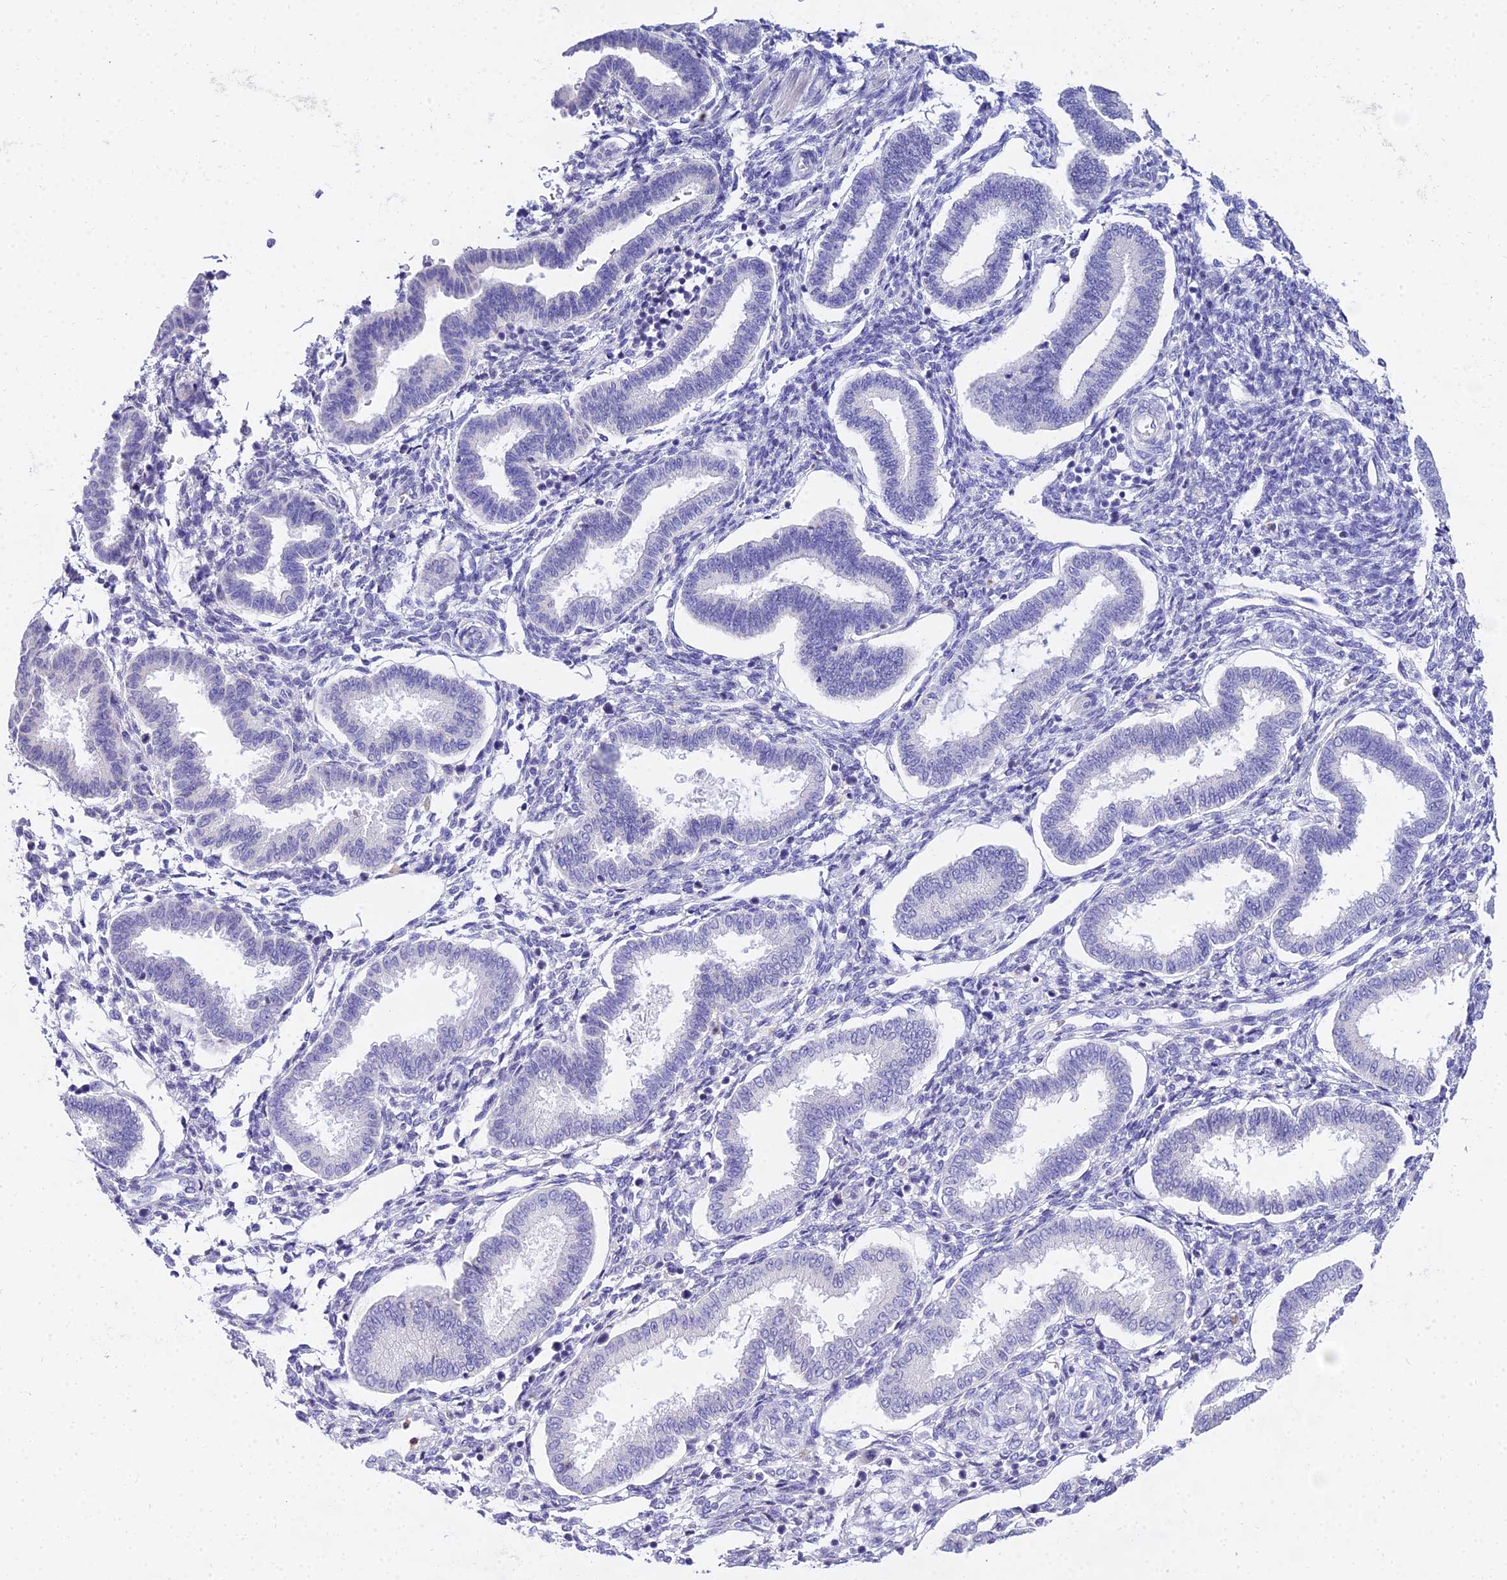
{"staining": {"intensity": "negative", "quantity": "none", "location": "none"}, "tissue": "endometrium", "cell_type": "Cells in endometrial stroma", "image_type": "normal", "snomed": [{"axis": "morphology", "description": "Normal tissue, NOS"}, {"axis": "topography", "description": "Endometrium"}], "caption": "High power microscopy photomicrograph of an IHC photomicrograph of normal endometrium, revealing no significant positivity in cells in endometrial stroma. (Immunohistochemistry, brightfield microscopy, high magnification).", "gene": "VWC2L", "patient": {"sex": "female", "age": 24}}